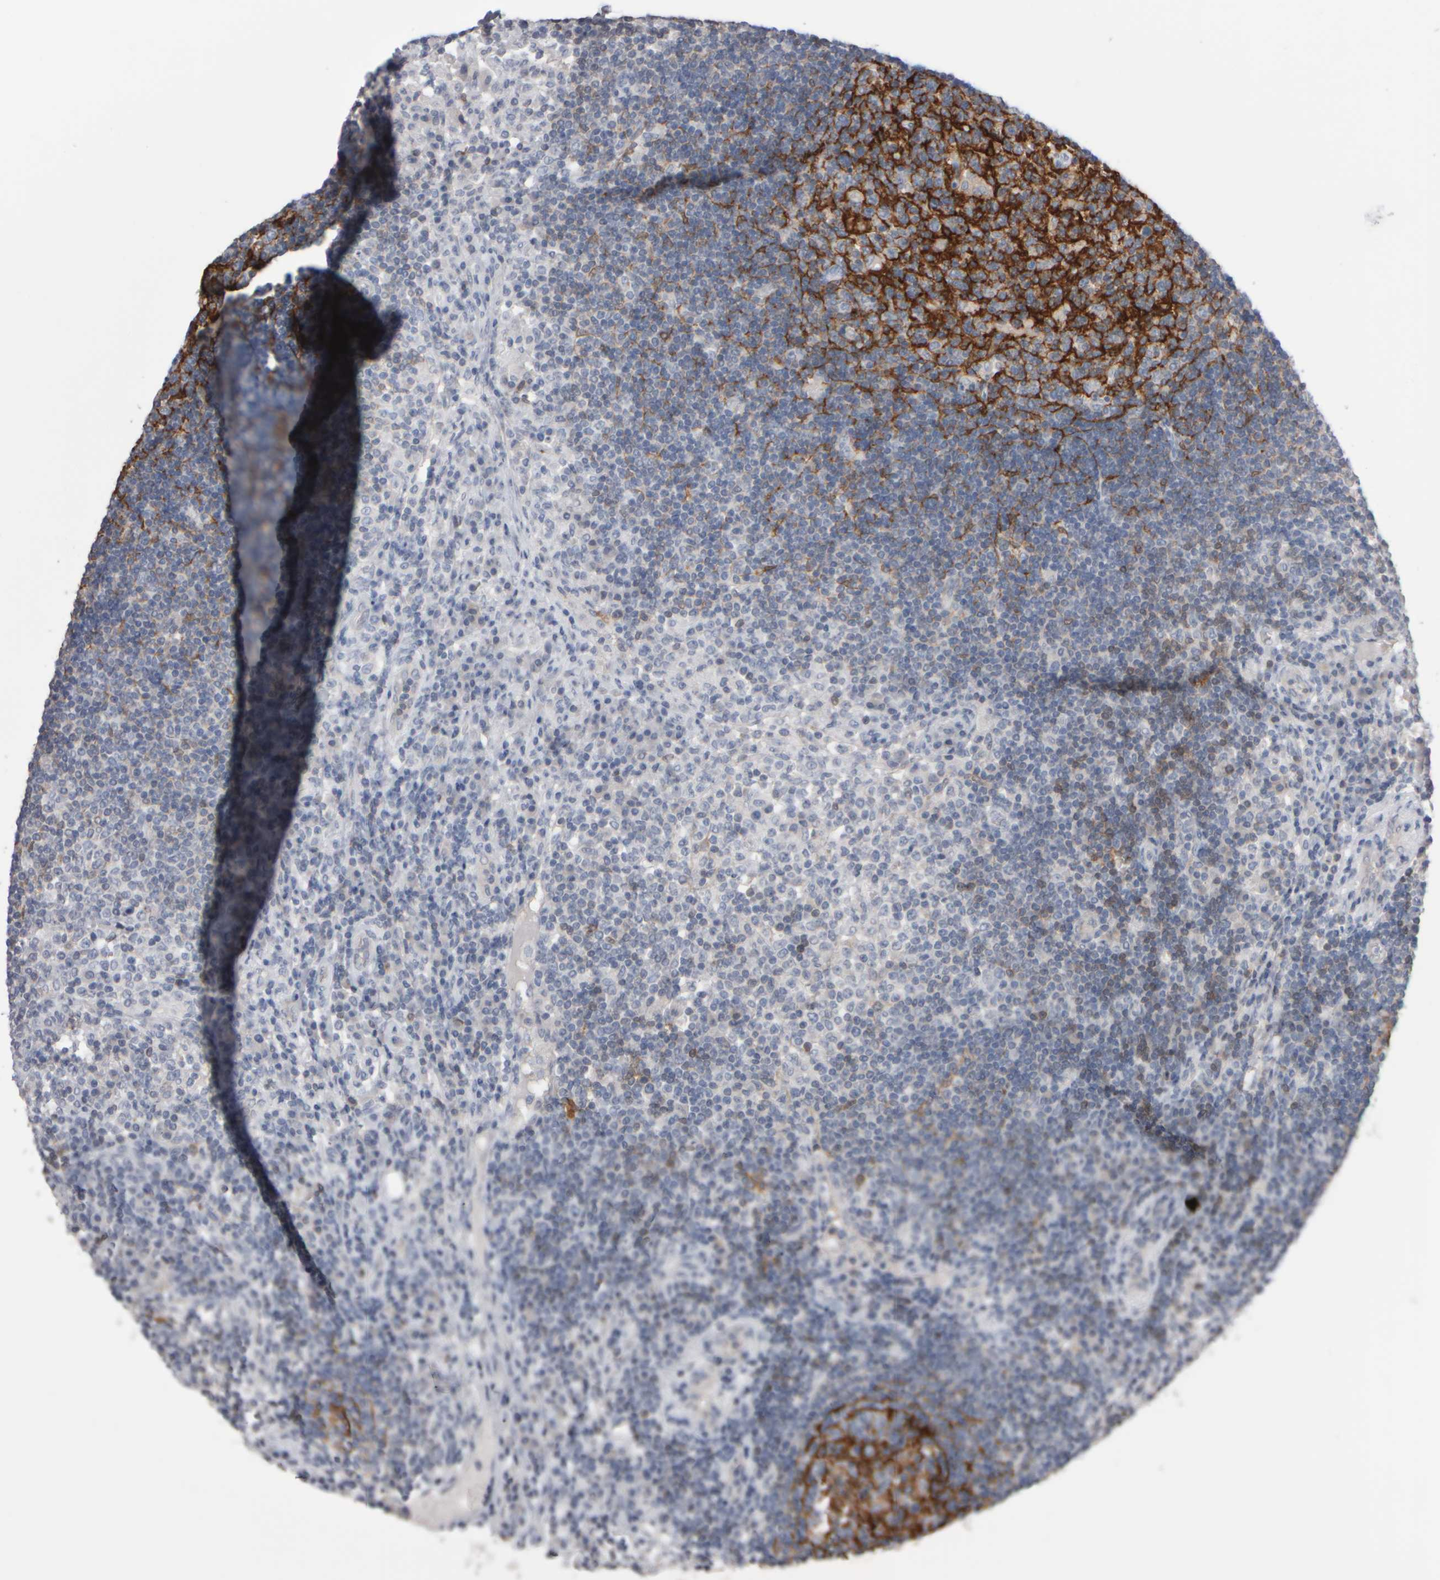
{"staining": {"intensity": "moderate", "quantity": "<25%", "location": "cytoplasmic/membranous"}, "tissue": "lymph node", "cell_type": "Germinal center cells", "image_type": "normal", "snomed": [{"axis": "morphology", "description": "Normal tissue, NOS"}, {"axis": "topography", "description": "Lymph node"}], "caption": "Brown immunohistochemical staining in unremarkable human lymph node reveals moderate cytoplasmic/membranous positivity in about <25% of germinal center cells. (Stains: DAB (3,3'-diaminobenzidine) in brown, nuclei in blue, Microscopy: brightfield microscopy at high magnification).", "gene": "EPHX2", "patient": {"sex": "female", "age": 53}}